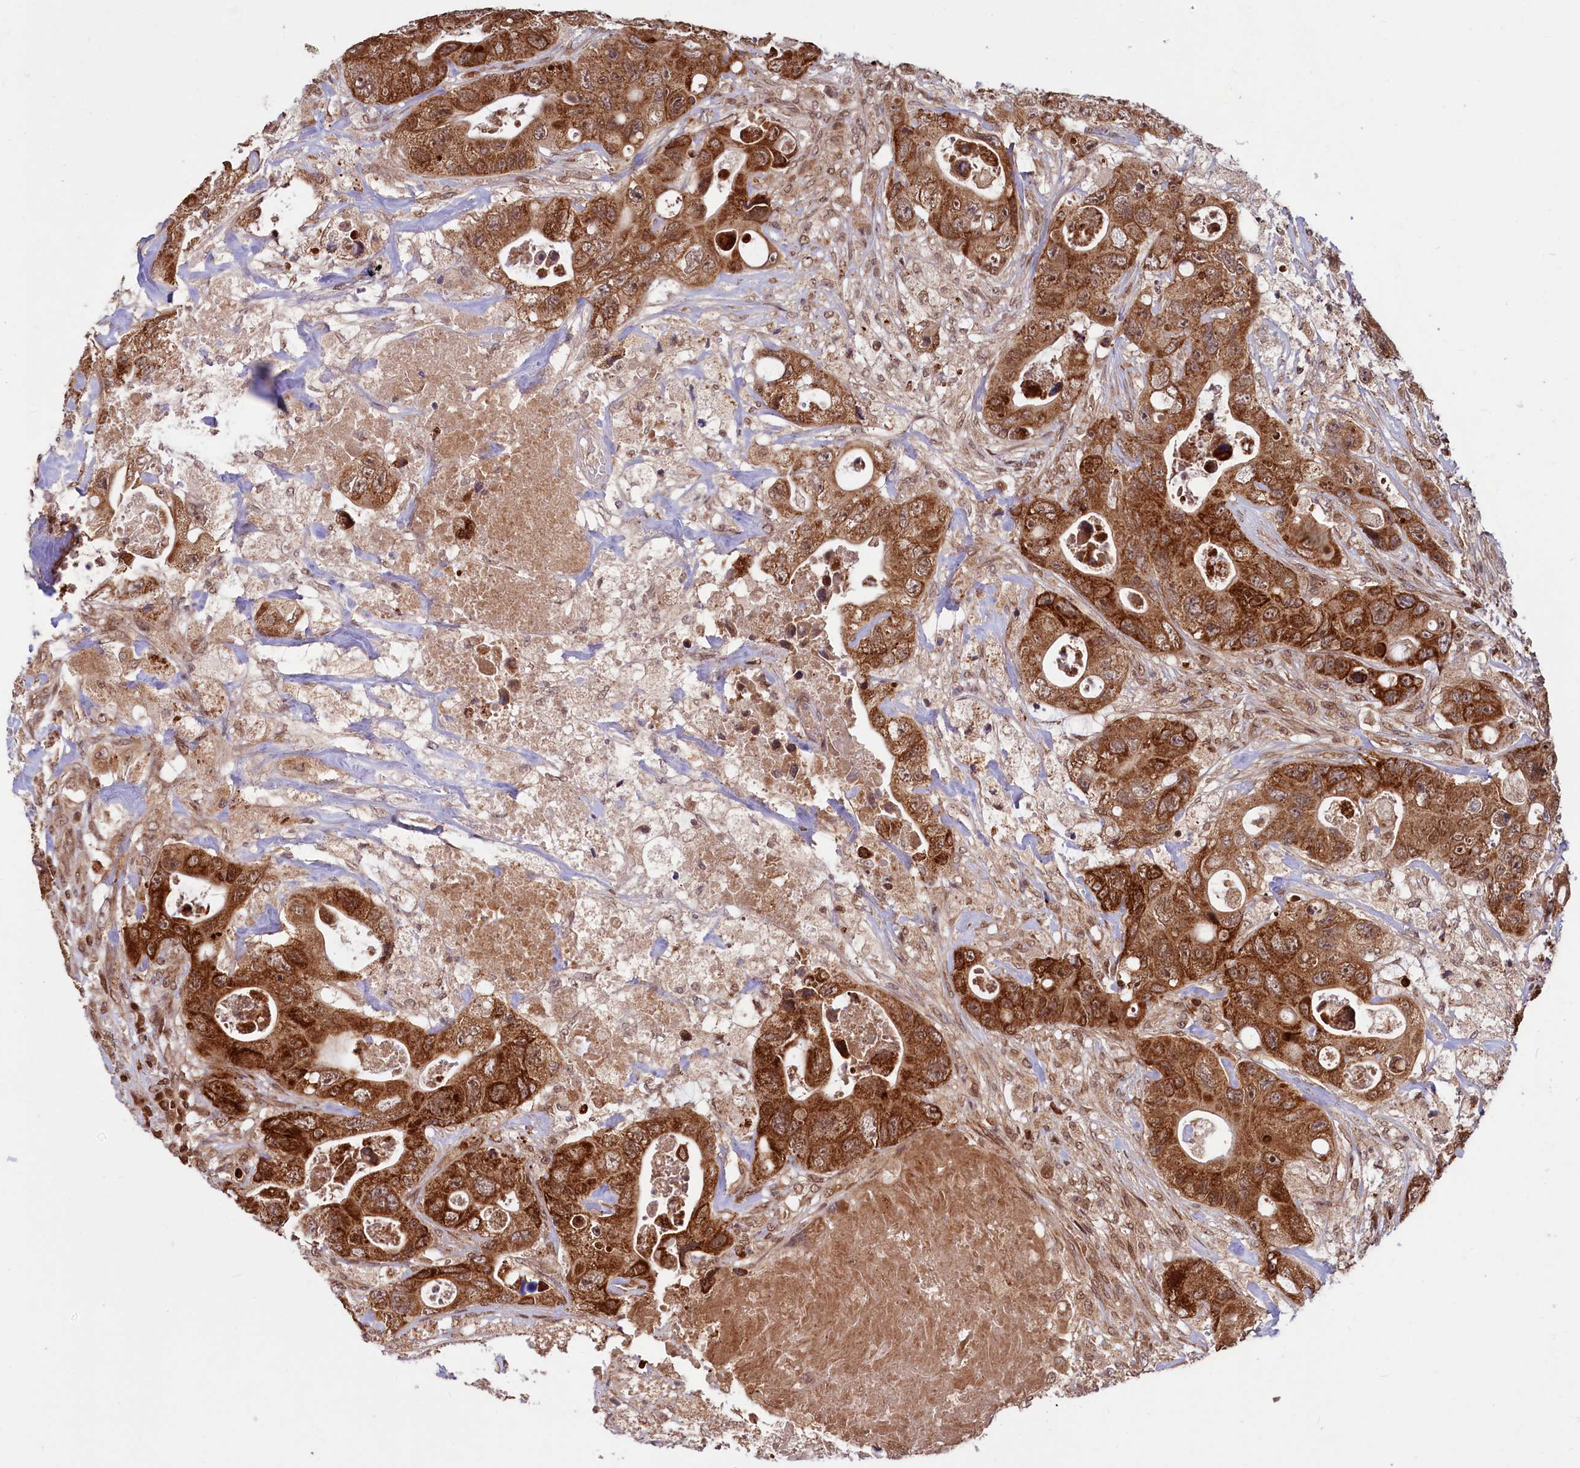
{"staining": {"intensity": "strong", "quantity": ">75%", "location": "cytoplasmic/membranous,nuclear"}, "tissue": "colorectal cancer", "cell_type": "Tumor cells", "image_type": "cancer", "snomed": [{"axis": "morphology", "description": "Adenocarcinoma, NOS"}, {"axis": "topography", "description": "Colon"}], "caption": "Adenocarcinoma (colorectal) tissue demonstrates strong cytoplasmic/membranous and nuclear staining in approximately >75% of tumor cells, visualized by immunohistochemistry.", "gene": "PHC3", "patient": {"sex": "female", "age": 46}}